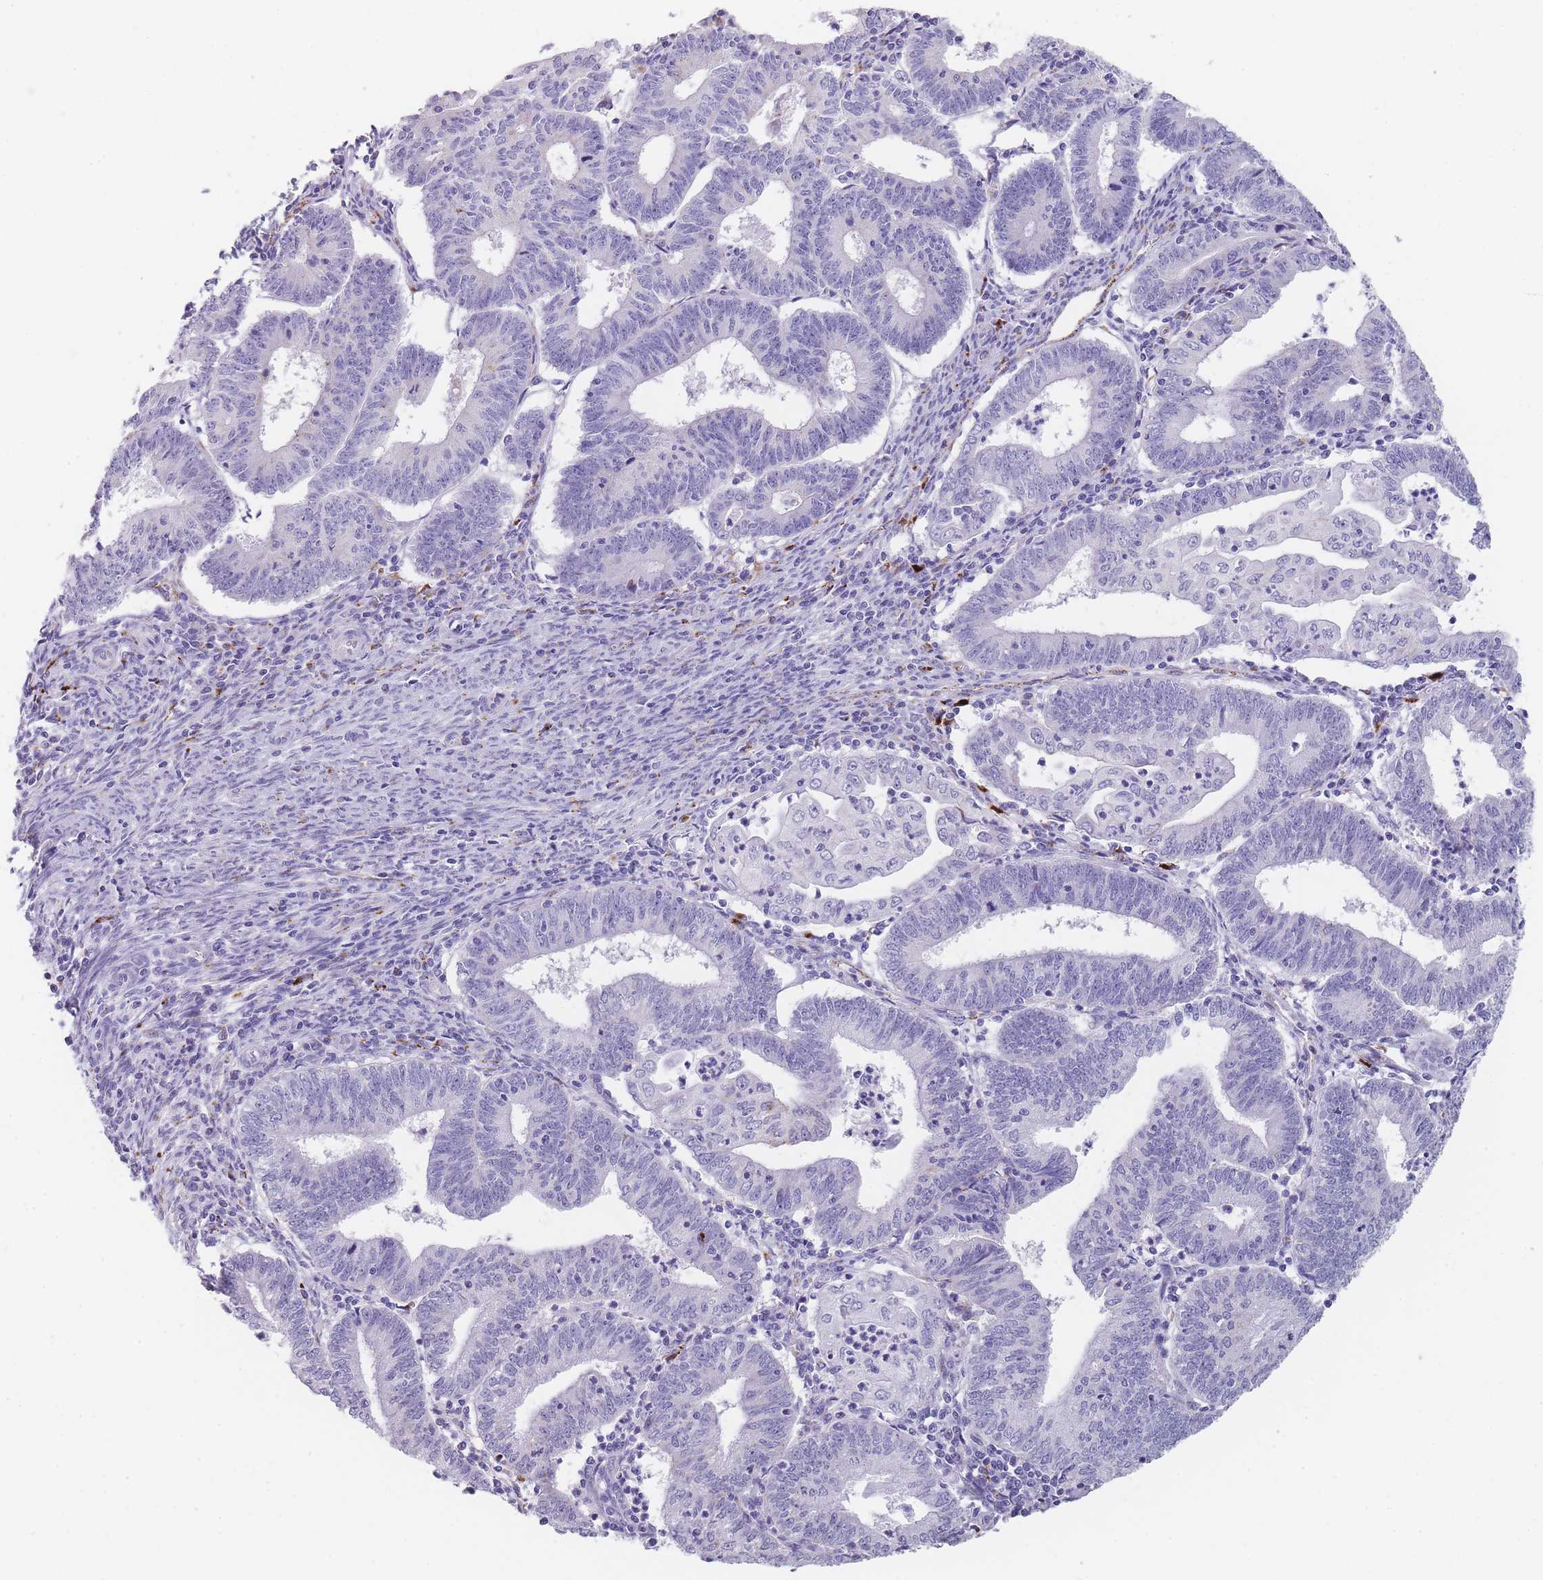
{"staining": {"intensity": "negative", "quantity": "none", "location": "none"}, "tissue": "endometrial cancer", "cell_type": "Tumor cells", "image_type": "cancer", "snomed": [{"axis": "morphology", "description": "Adenocarcinoma, NOS"}, {"axis": "topography", "description": "Endometrium"}], "caption": "Immunohistochemistry (IHC) of human endometrial cancer shows no positivity in tumor cells.", "gene": "RHO", "patient": {"sex": "female", "age": 60}}